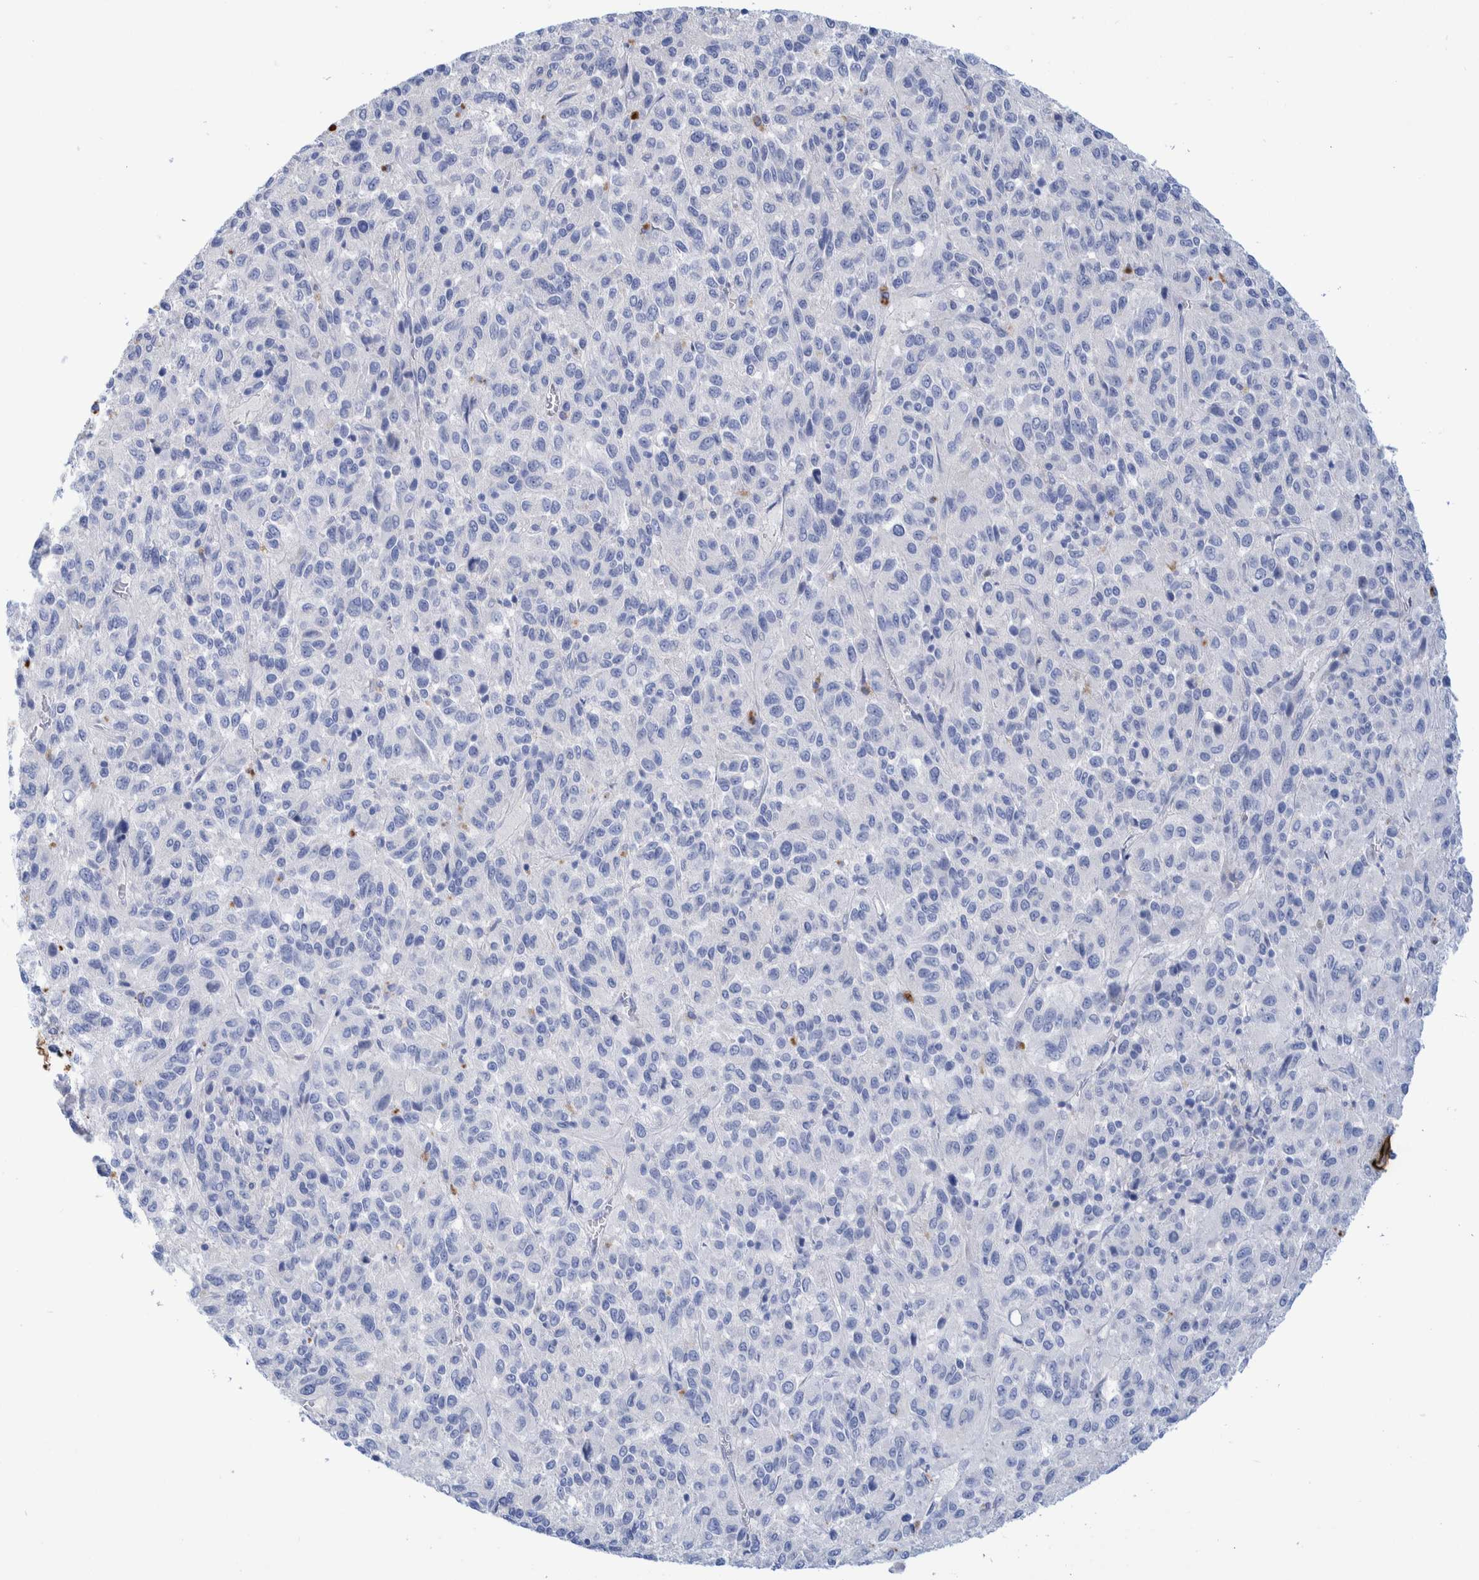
{"staining": {"intensity": "negative", "quantity": "none", "location": "none"}, "tissue": "melanoma", "cell_type": "Tumor cells", "image_type": "cancer", "snomed": [{"axis": "morphology", "description": "Malignant melanoma, Metastatic site"}, {"axis": "topography", "description": "Lung"}], "caption": "Micrograph shows no protein positivity in tumor cells of melanoma tissue.", "gene": "PERP", "patient": {"sex": "male", "age": 64}}